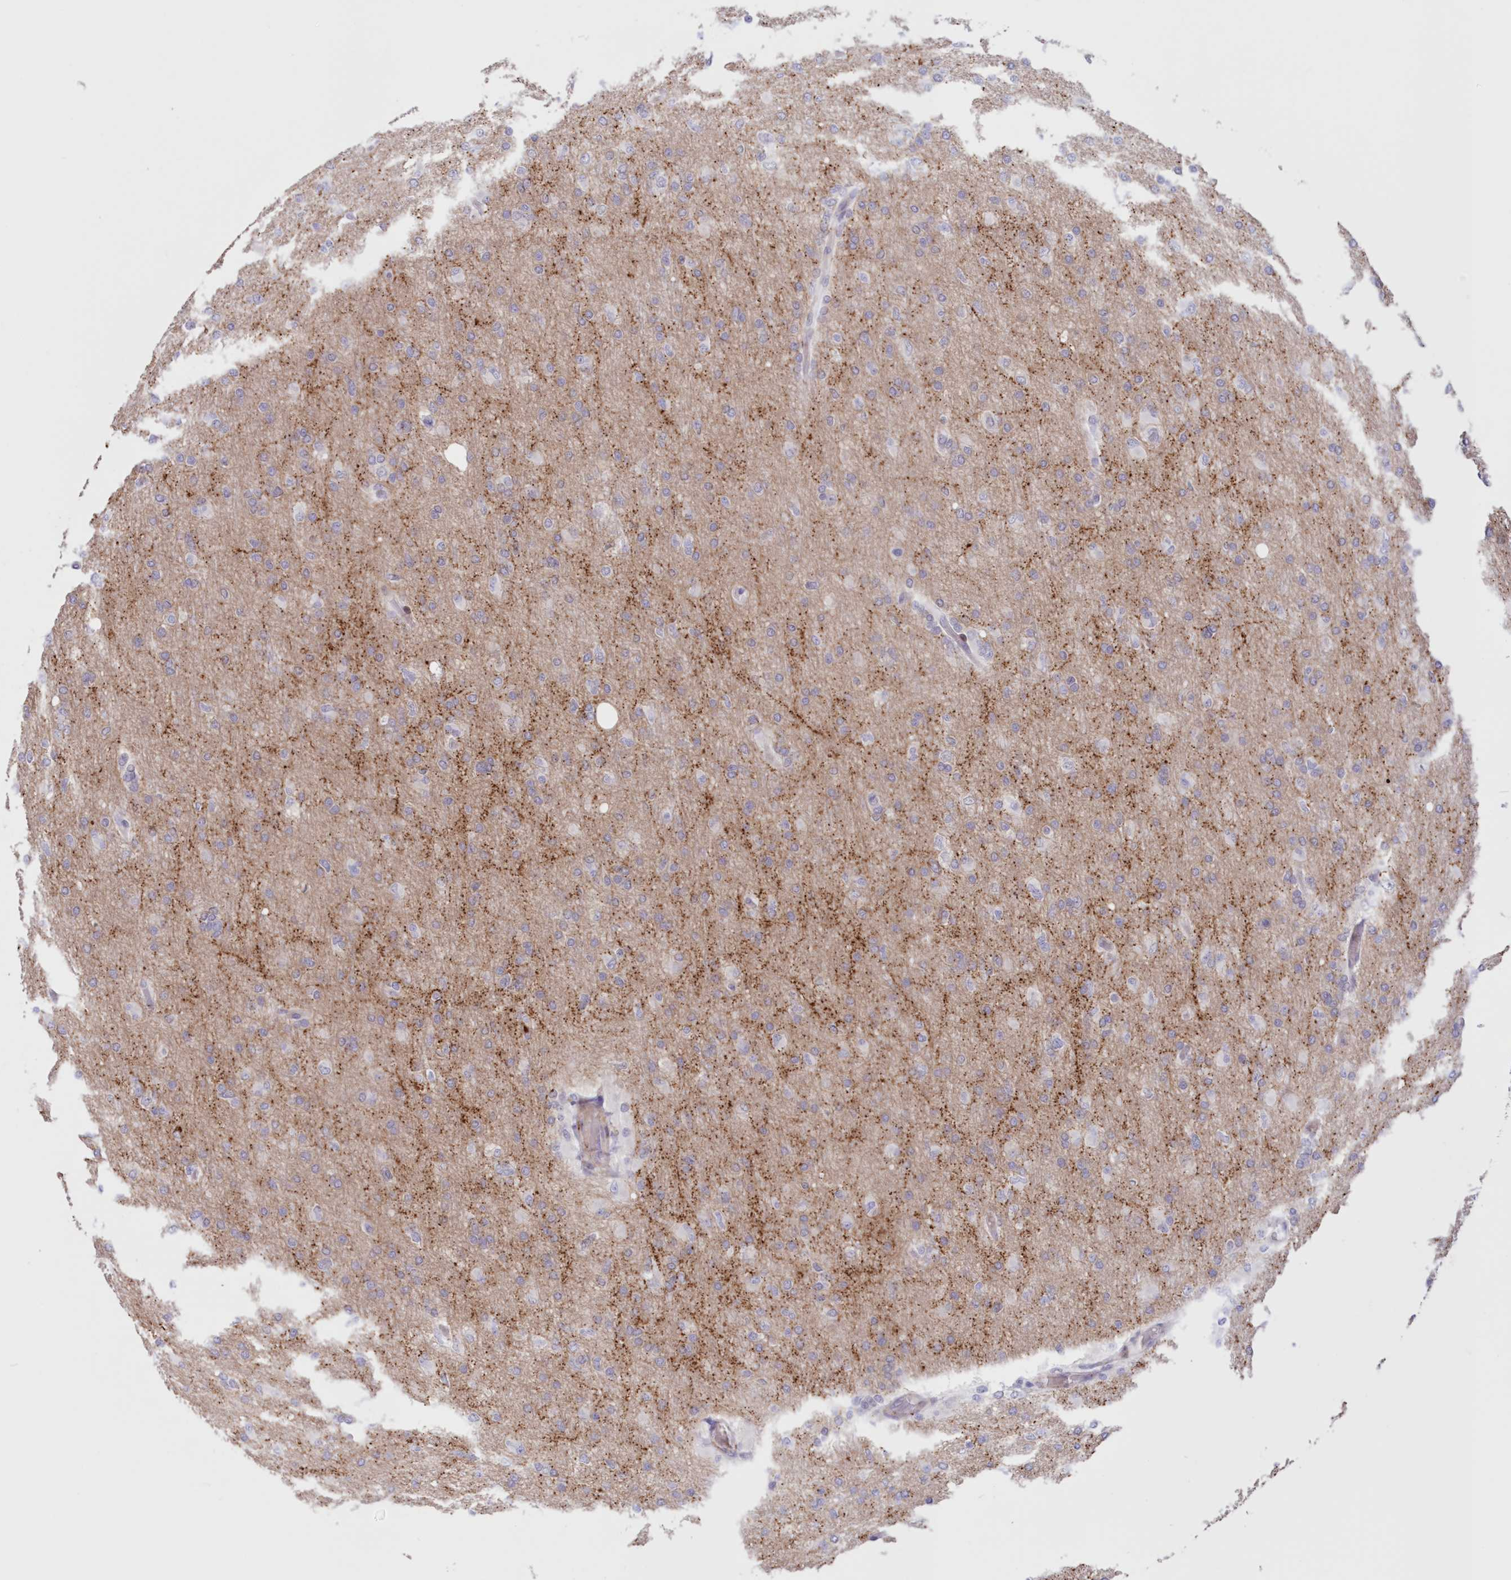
{"staining": {"intensity": "negative", "quantity": "none", "location": "none"}, "tissue": "glioma", "cell_type": "Tumor cells", "image_type": "cancer", "snomed": [{"axis": "morphology", "description": "Glioma, malignant, High grade"}, {"axis": "topography", "description": "Cerebral cortex"}], "caption": "IHC image of human malignant high-grade glioma stained for a protein (brown), which demonstrates no expression in tumor cells. Nuclei are stained in blue.", "gene": "SNED1", "patient": {"sex": "female", "age": 36}}